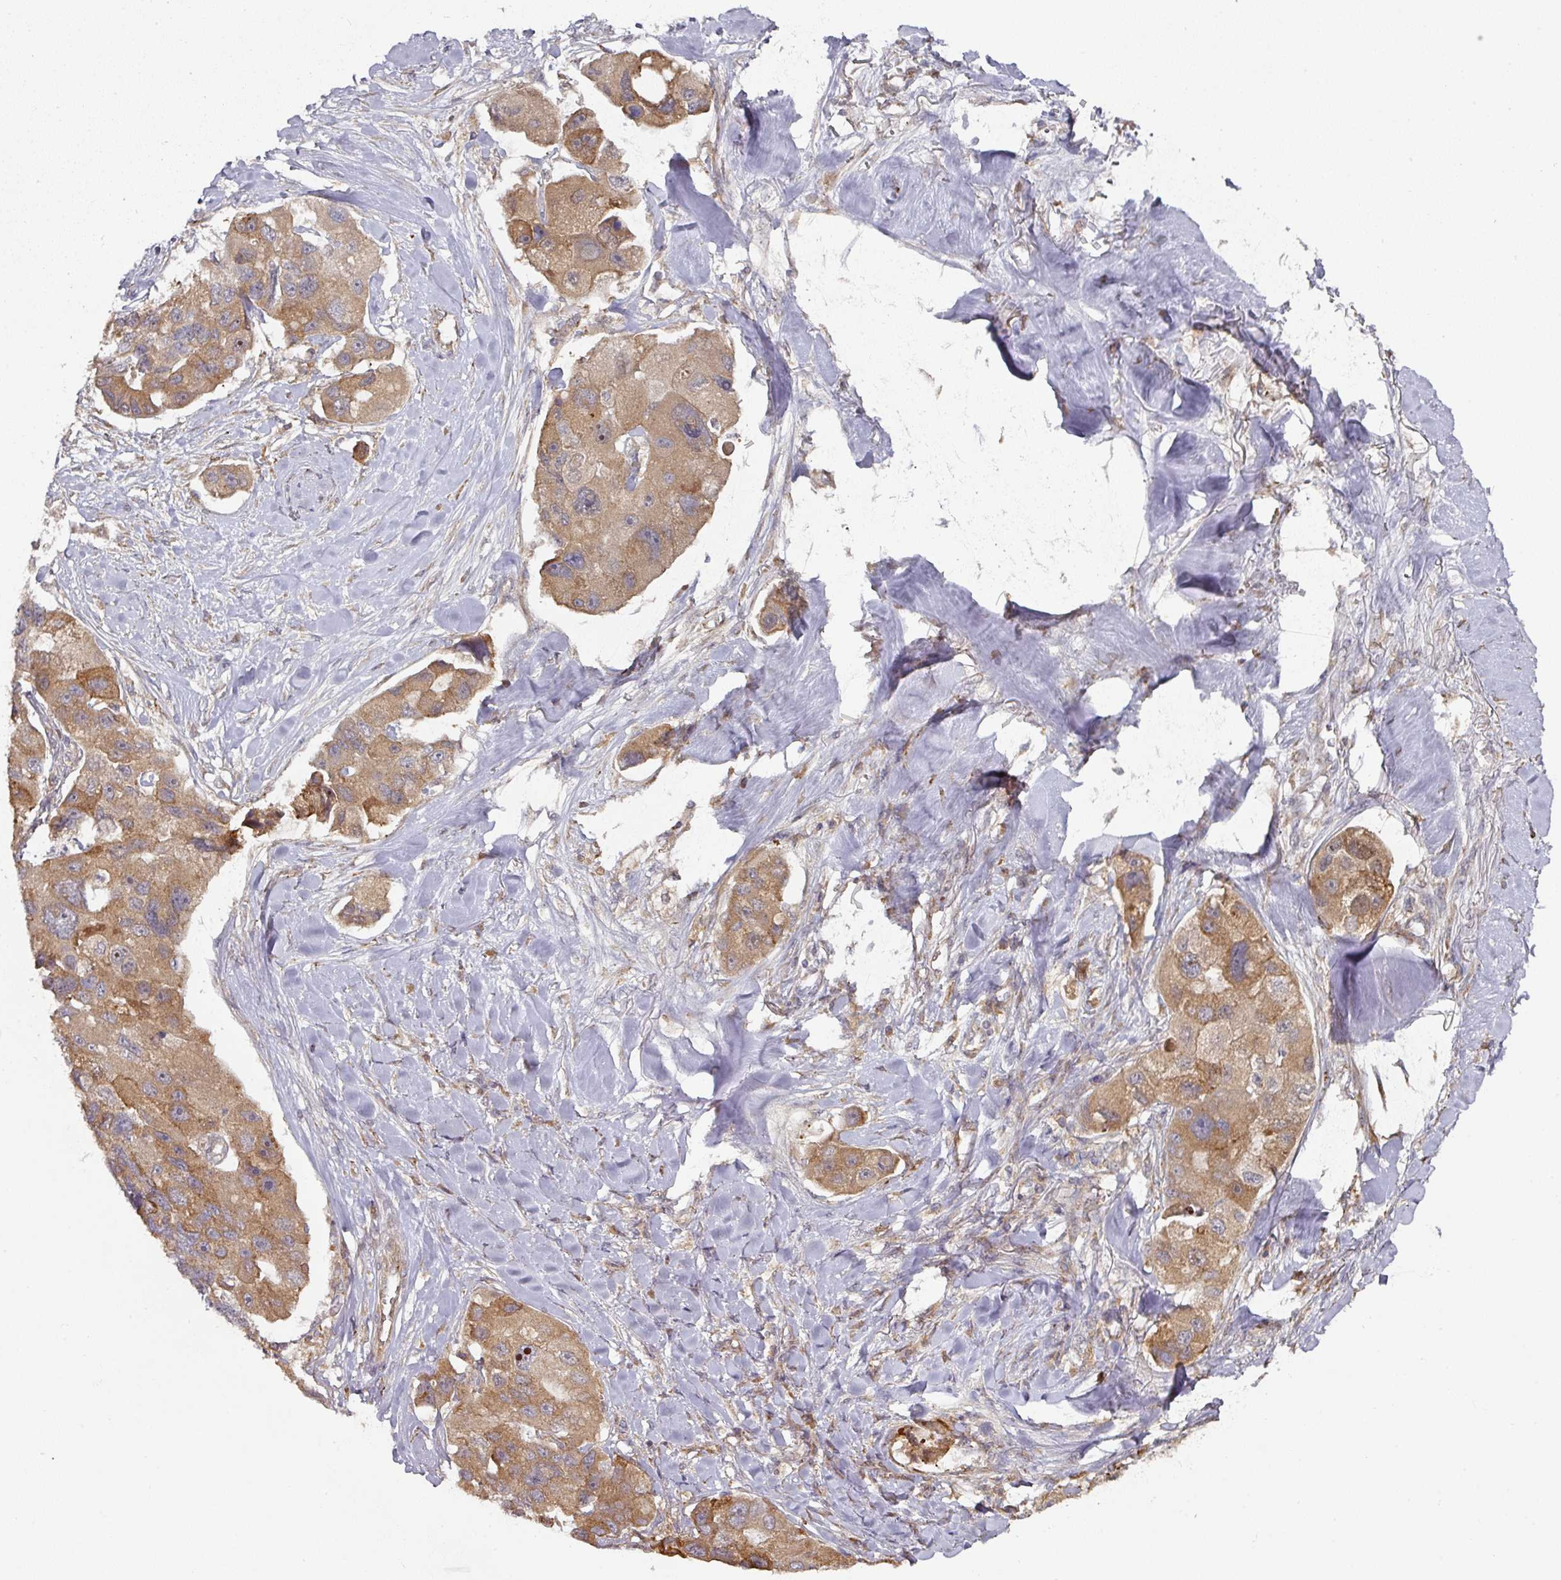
{"staining": {"intensity": "moderate", "quantity": ">75%", "location": "cytoplasmic/membranous"}, "tissue": "lung cancer", "cell_type": "Tumor cells", "image_type": "cancer", "snomed": [{"axis": "morphology", "description": "Adenocarcinoma, NOS"}, {"axis": "topography", "description": "Lung"}], "caption": "Immunohistochemistry (IHC) photomicrograph of neoplastic tissue: lung cancer stained using immunohistochemistry (IHC) shows medium levels of moderate protein expression localized specifically in the cytoplasmic/membranous of tumor cells, appearing as a cytoplasmic/membranous brown color.", "gene": "CEP95", "patient": {"sex": "female", "age": 54}}